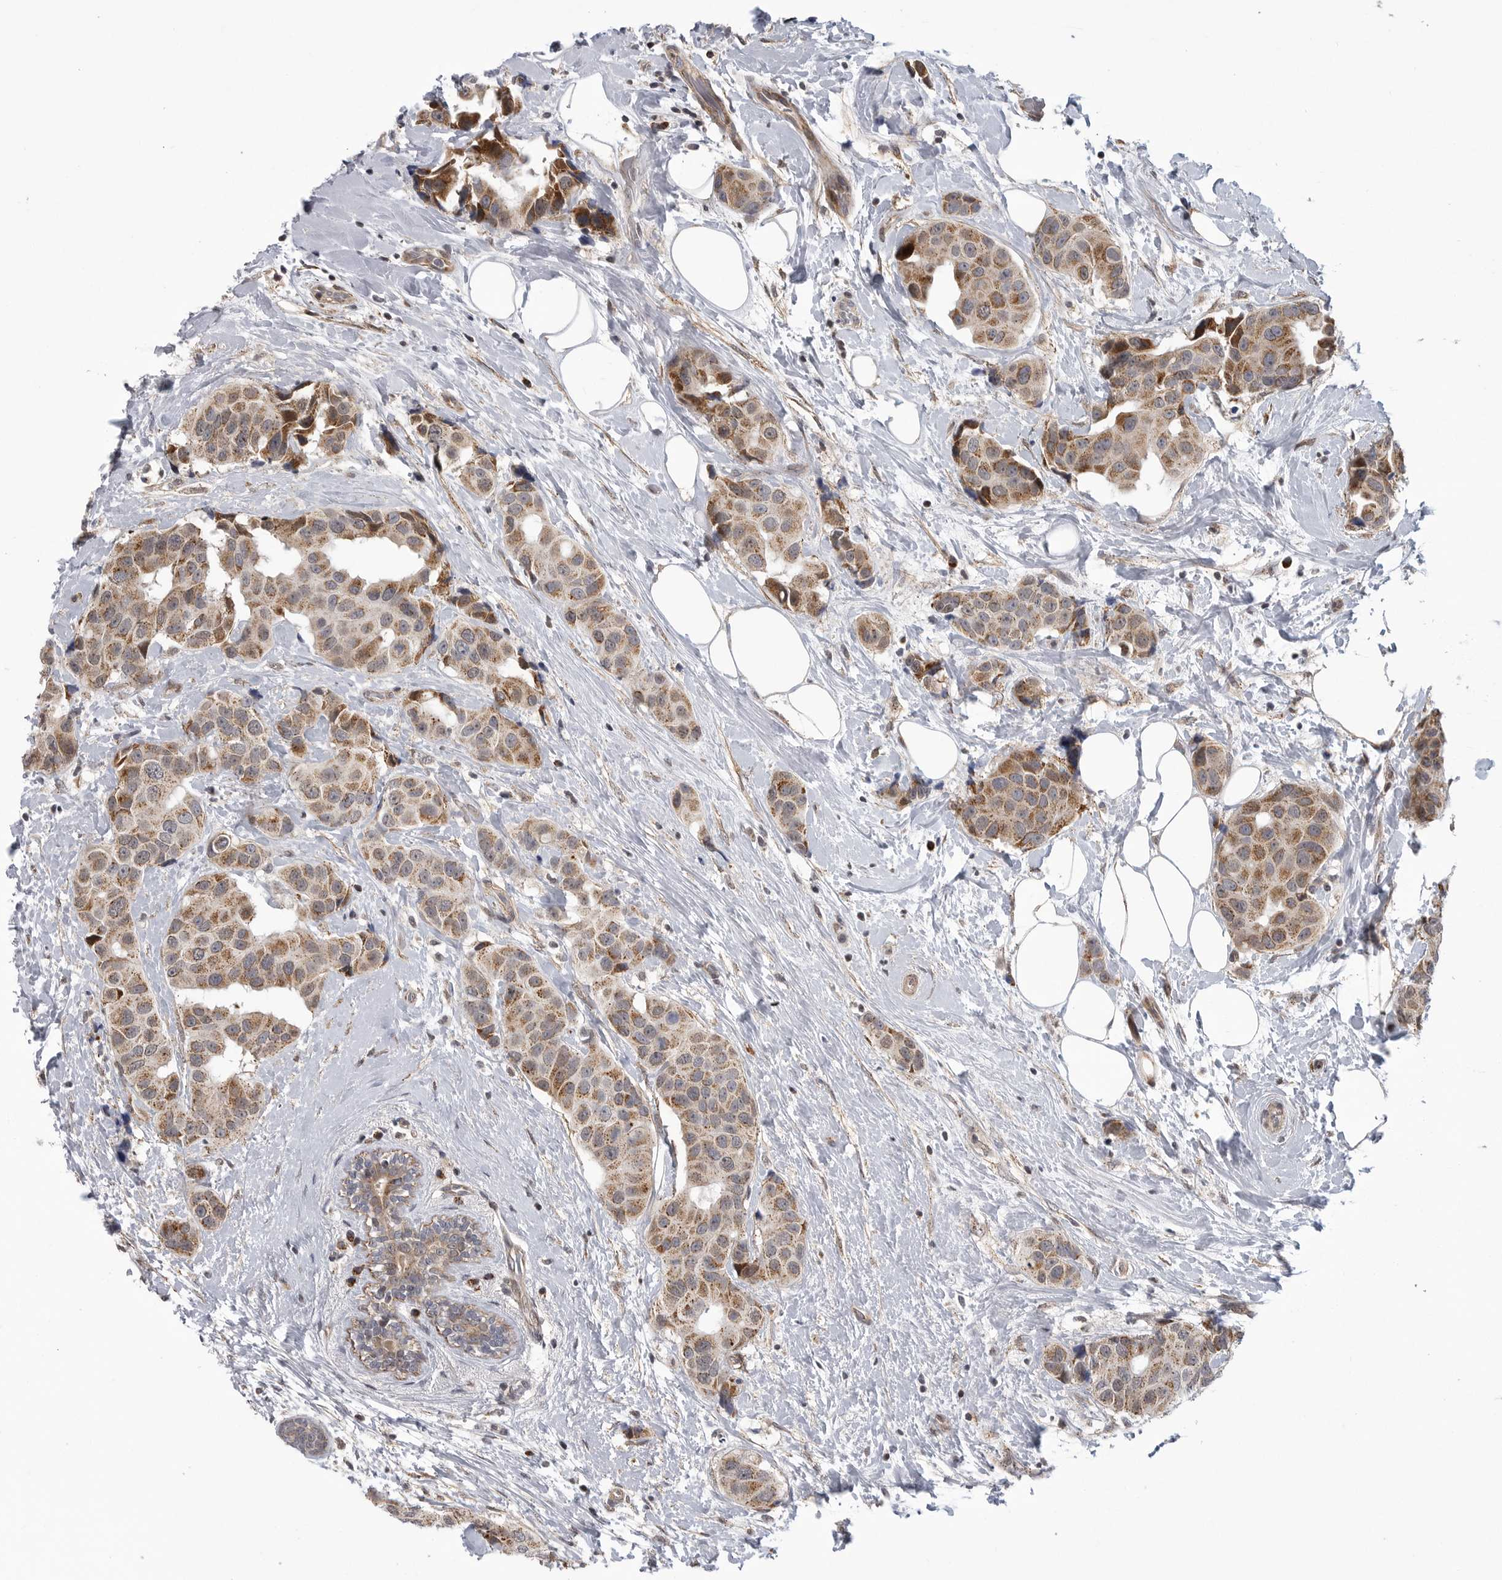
{"staining": {"intensity": "moderate", "quantity": ">75%", "location": "cytoplasmic/membranous"}, "tissue": "breast cancer", "cell_type": "Tumor cells", "image_type": "cancer", "snomed": [{"axis": "morphology", "description": "Normal tissue, NOS"}, {"axis": "morphology", "description": "Duct carcinoma"}, {"axis": "topography", "description": "Breast"}], "caption": "A histopathology image showing moderate cytoplasmic/membranous positivity in approximately >75% of tumor cells in breast cancer, as visualized by brown immunohistochemical staining.", "gene": "TMPRSS11F", "patient": {"sex": "female", "age": 39}}